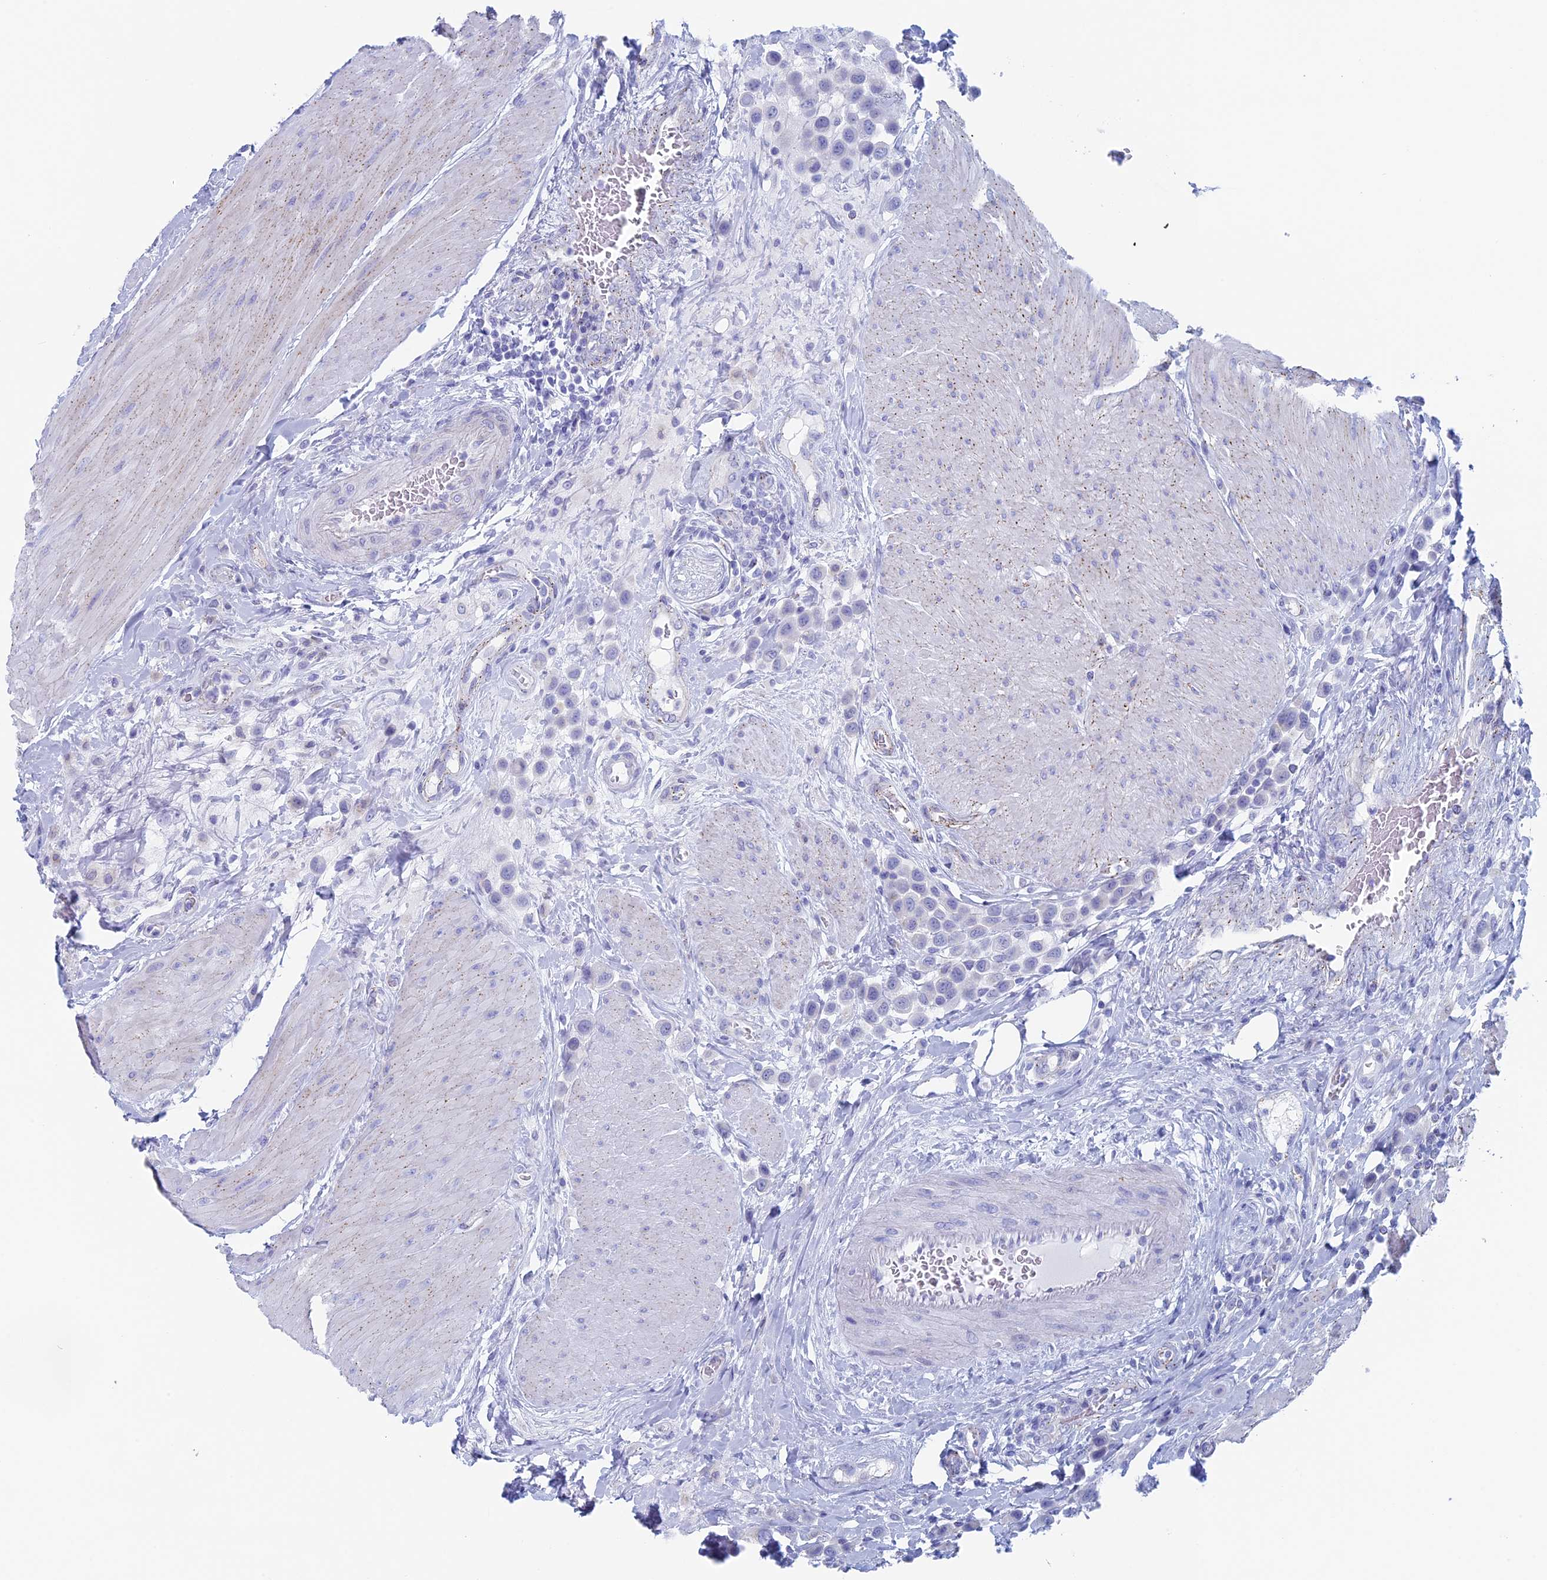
{"staining": {"intensity": "negative", "quantity": "none", "location": "none"}, "tissue": "urothelial cancer", "cell_type": "Tumor cells", "image_type": "cancer", "snomed": [{"axis": "morphology", "description": "Urothelial carcinoma, High grade"}, {"axis": "topography", "description": "Urinary bladder"}], "caption": "Micrograph shows no significant protein positivity in tumor cells of urothelial carcinoma (high-grade).", "gene": "MAGEB6", "patient": {"sex": "male", "age": 50}}